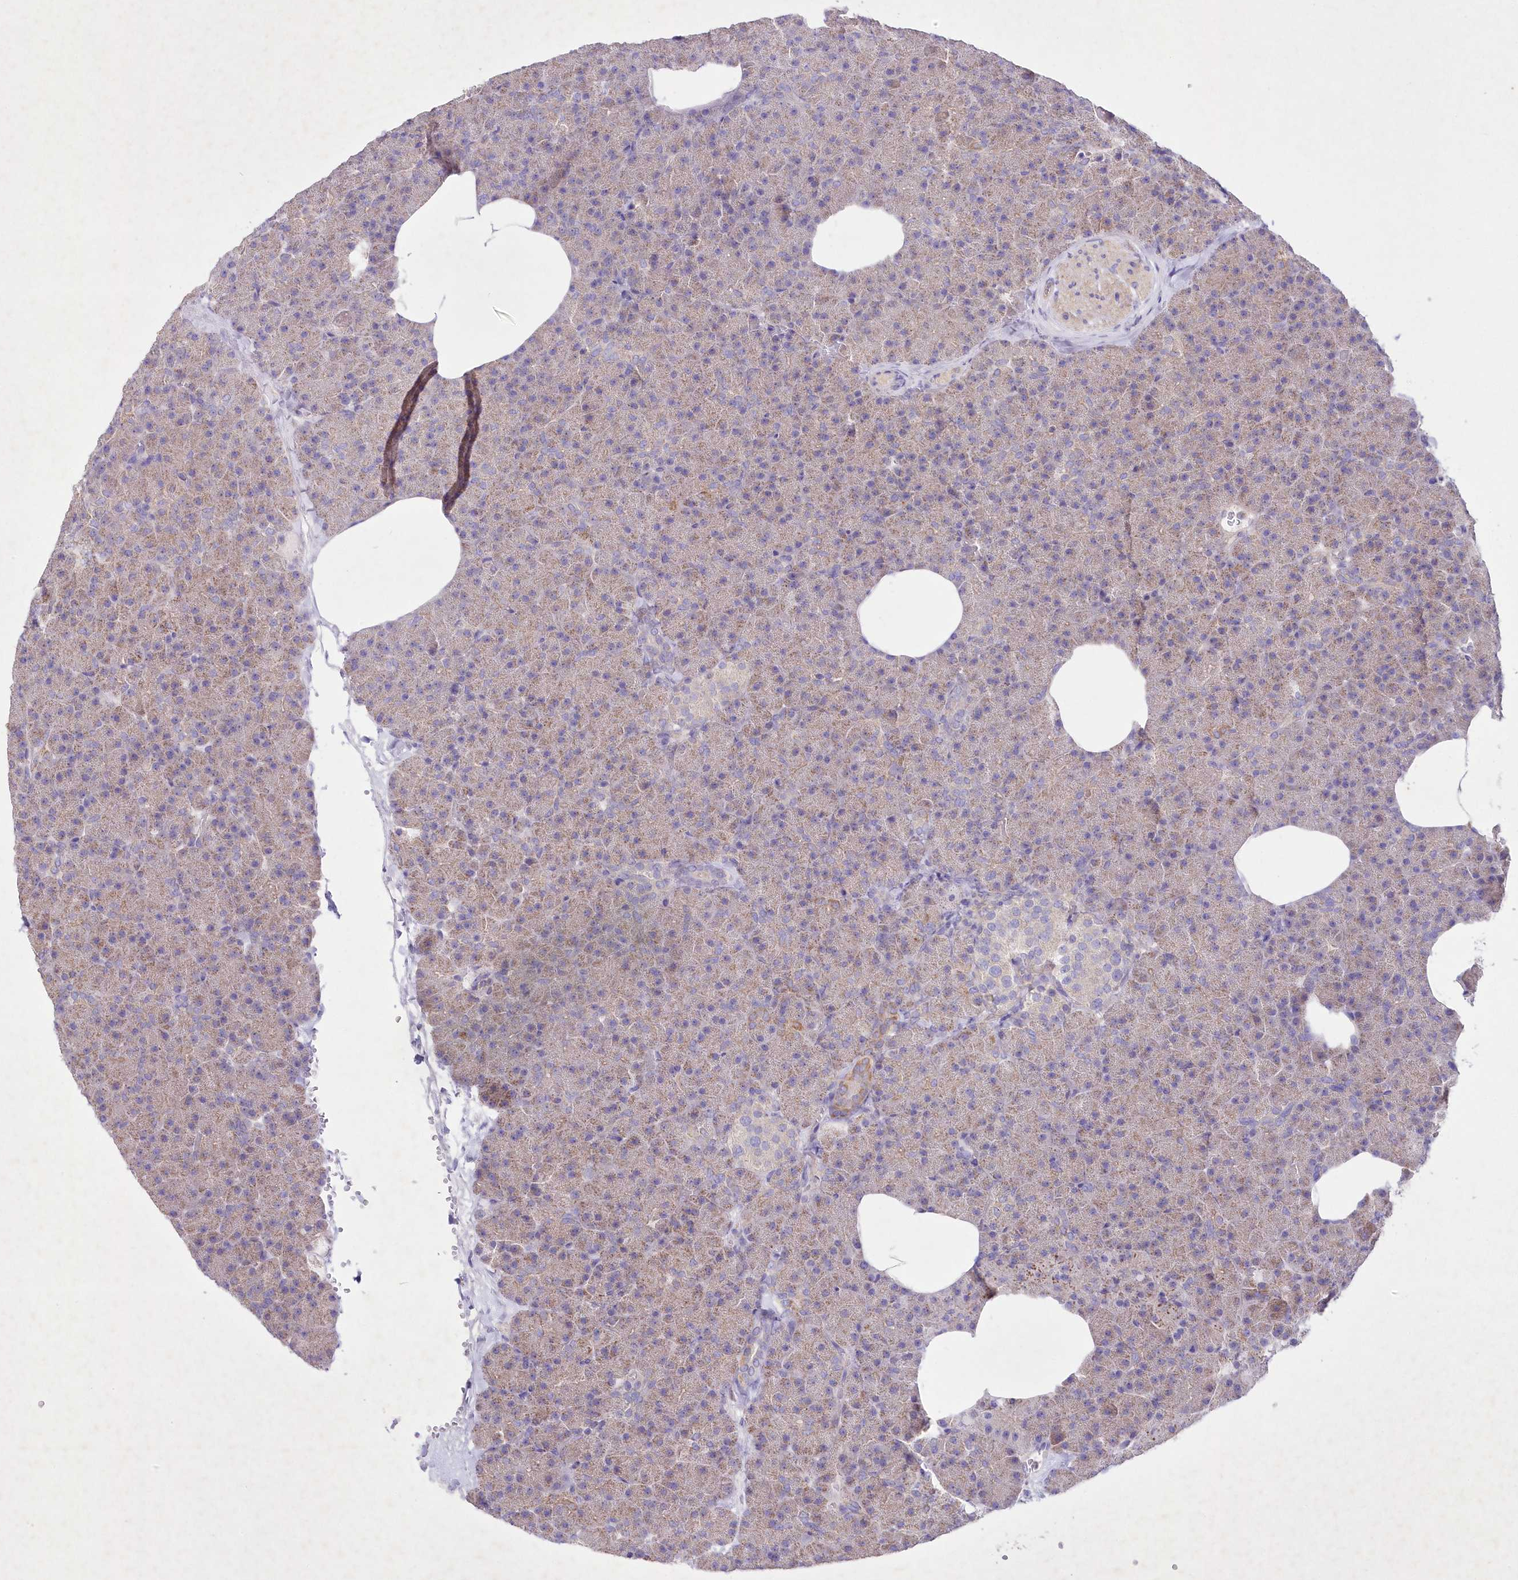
{"staining": {"intensity": "weak", "quantity": ">75%", "location": "cytoplasmic/membranous"}, "tissue": "pancreas", "cell_type": "Exocrine glandular cells", "image_type": "normal", "snomed": [{"axis": "morphology", "description": "Normal tissue, NOS"}, {"axis": "morphology", "description": "Carcinoid, malignant, NOS"}, {"axis": "topography", "description": "Pancreas"}], "caption": "Human pancreas stained for a protein (brown) demonstrates weak cytoplasmic/membranous positive staining in about >75% of exocrine glandular cells.", "gene": "ITSN2", "patient": {"sex": "female", "age": 35}}